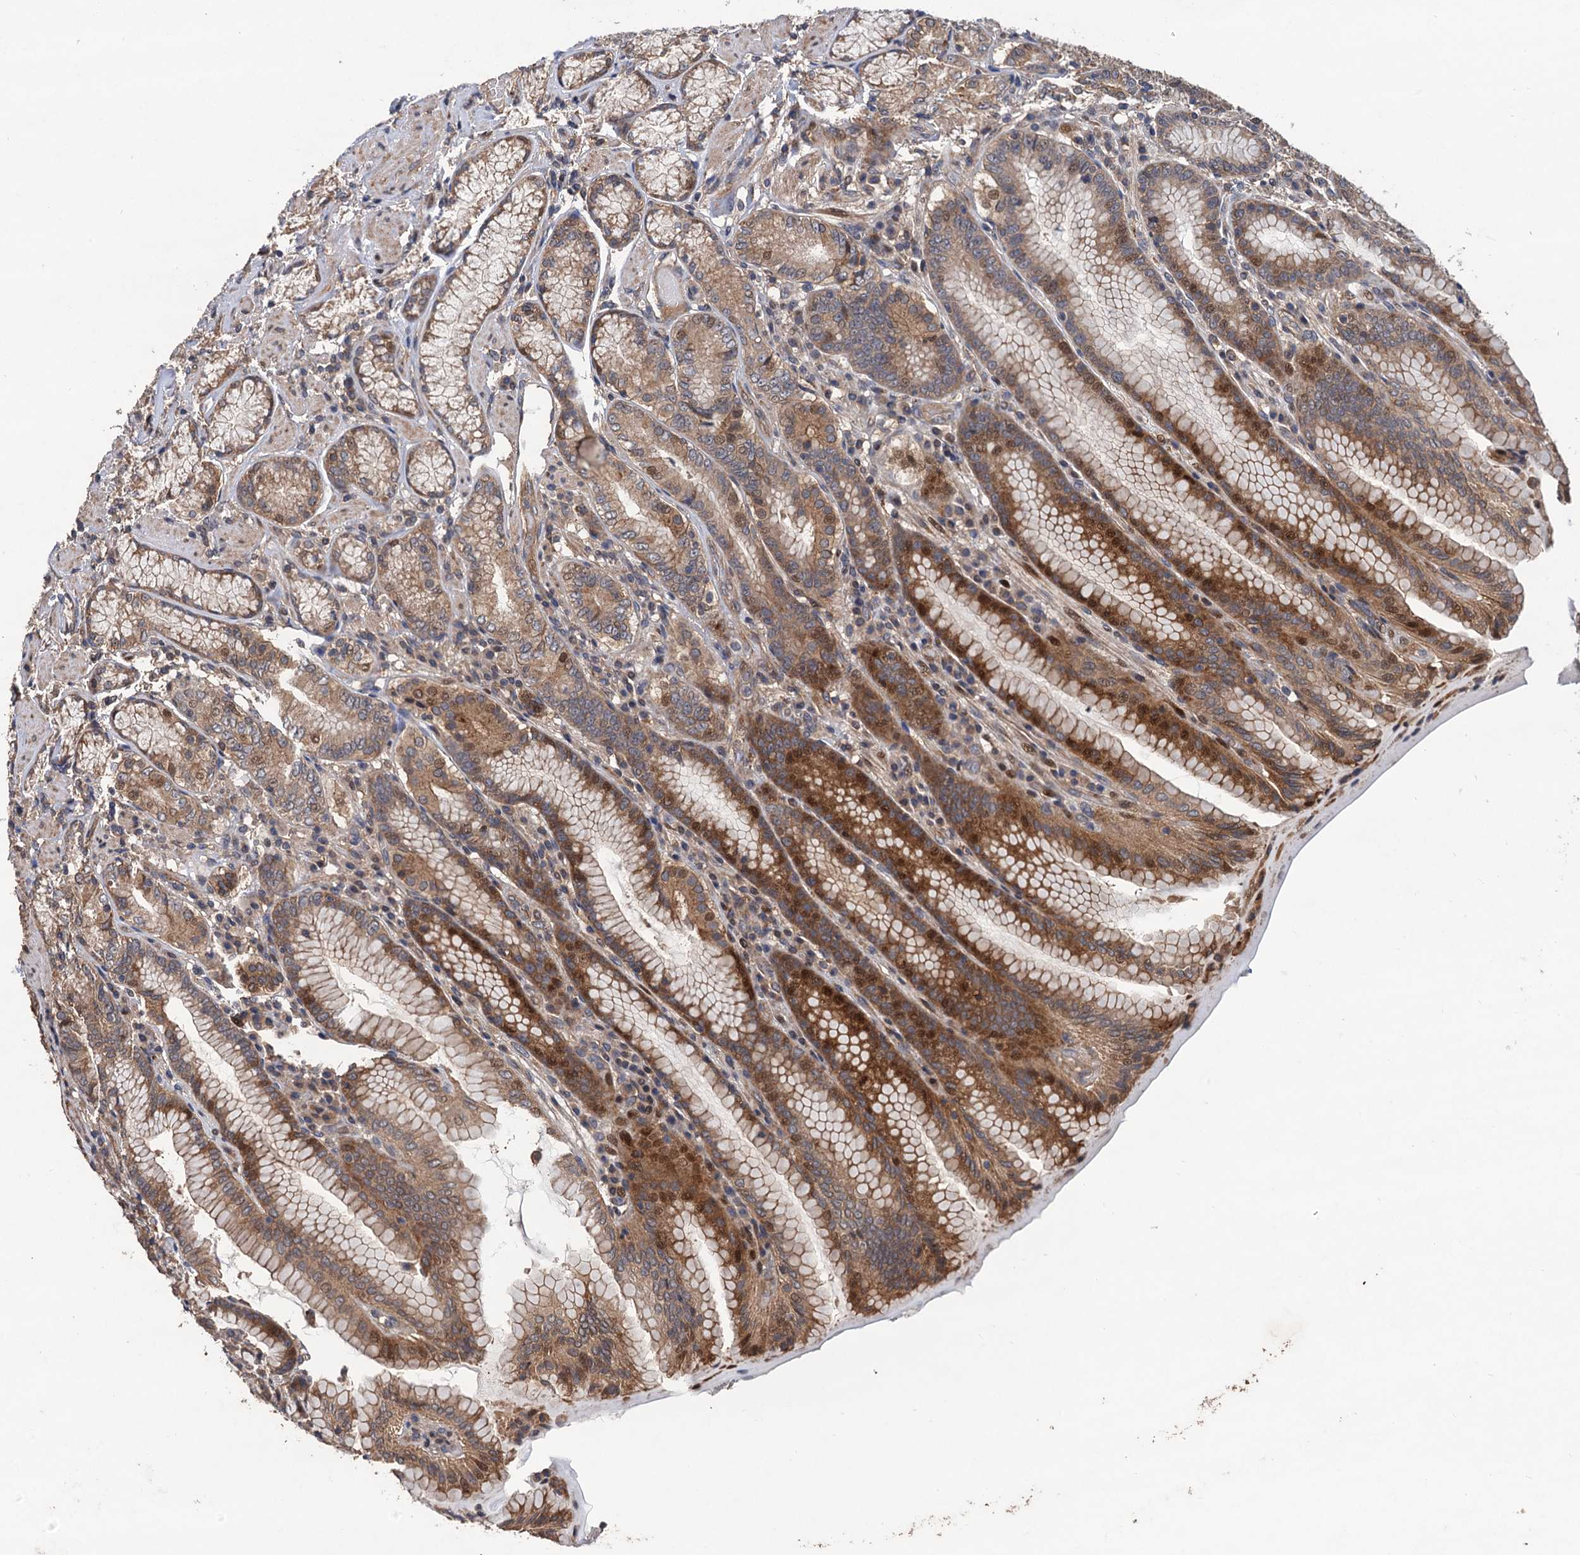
{"staining": {"intensity": "moderate", "quantity": ">75%", "location": "cytoplasmic/membranous,nuclear"}, "tissue": "stomach", "cell_type": "Glandular cells", "image_type": "normal", "snomed": [{"axis": "morphology", "description": "Normal tissue, NOS"}, {"axis": "topography", "description": "Stomach, upper"}, {"axis": "topography", "description": "Stomach, lower"}], "caption": "Protein expression by immunohistochemistry (IHC) shows moderate cytoplasmic/membranous,nuclear staining in about >75% of glandular cells in normal stomach.", "gene": "TMEM39B", "patient": {"sex": "female", "age": 76}}